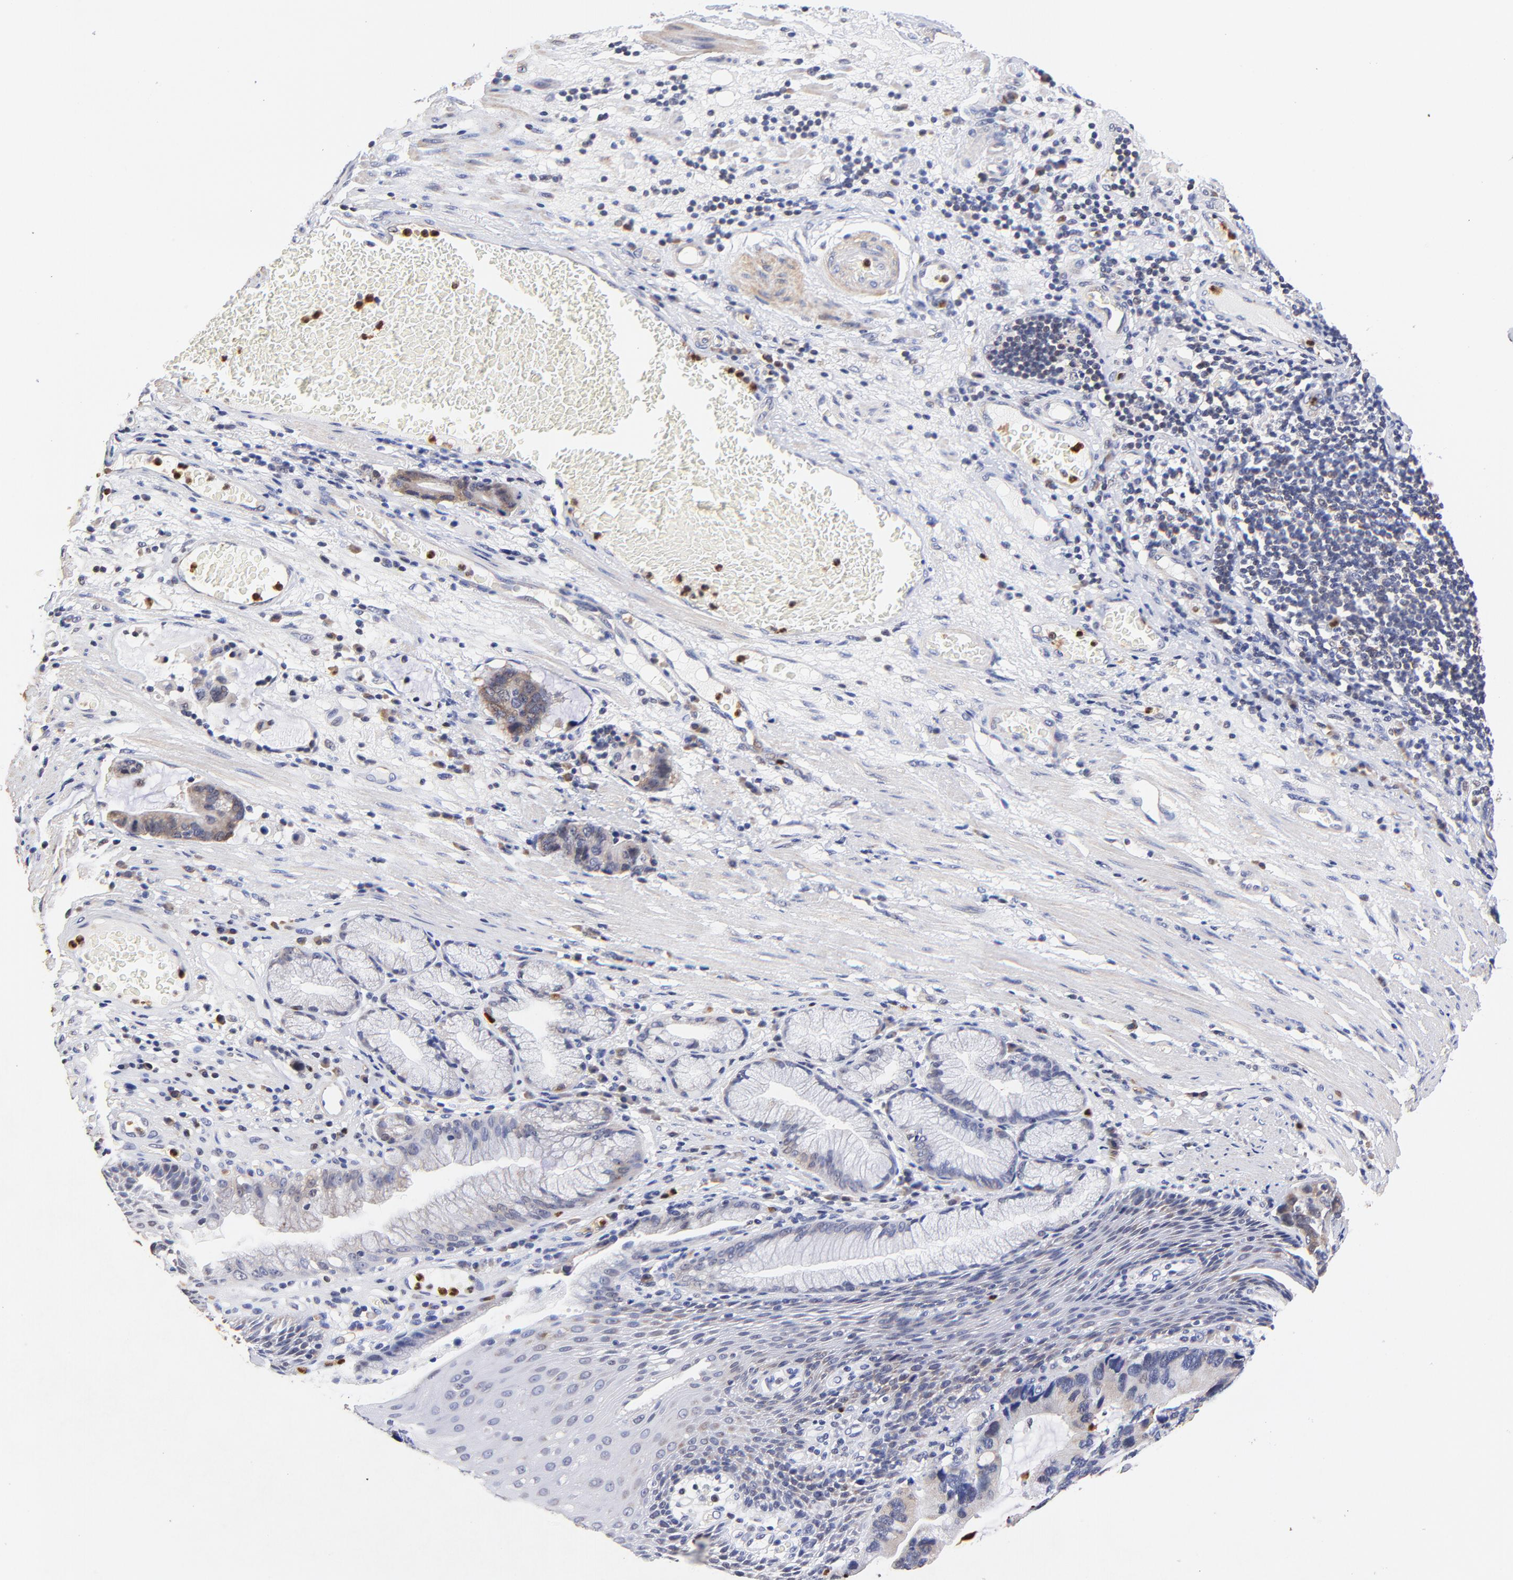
{"staining": {"intensity": "moderate", "quantity": ">75%", "location": "cytoplasmic/membranous"}, "tissue": "stomach cancer", "cell_type": "Tumor cells", "image_type": "cancer", "snomed": [{"axis": "morphology", "description": "Adenocarcinoma, NOS"}, {"axis": "topography", "description": "Esophagus"}, {"axis": "topography", "description": "Stomach"}], "caption": "This is an image of immunohistochemistry (IHC) staining of stomach cancer, which shows moderate positivity in the cytoplasmic/membranous of tumor cells.", "gene": "BBOF1", "patient": {"sex": "male", "age": 74}}